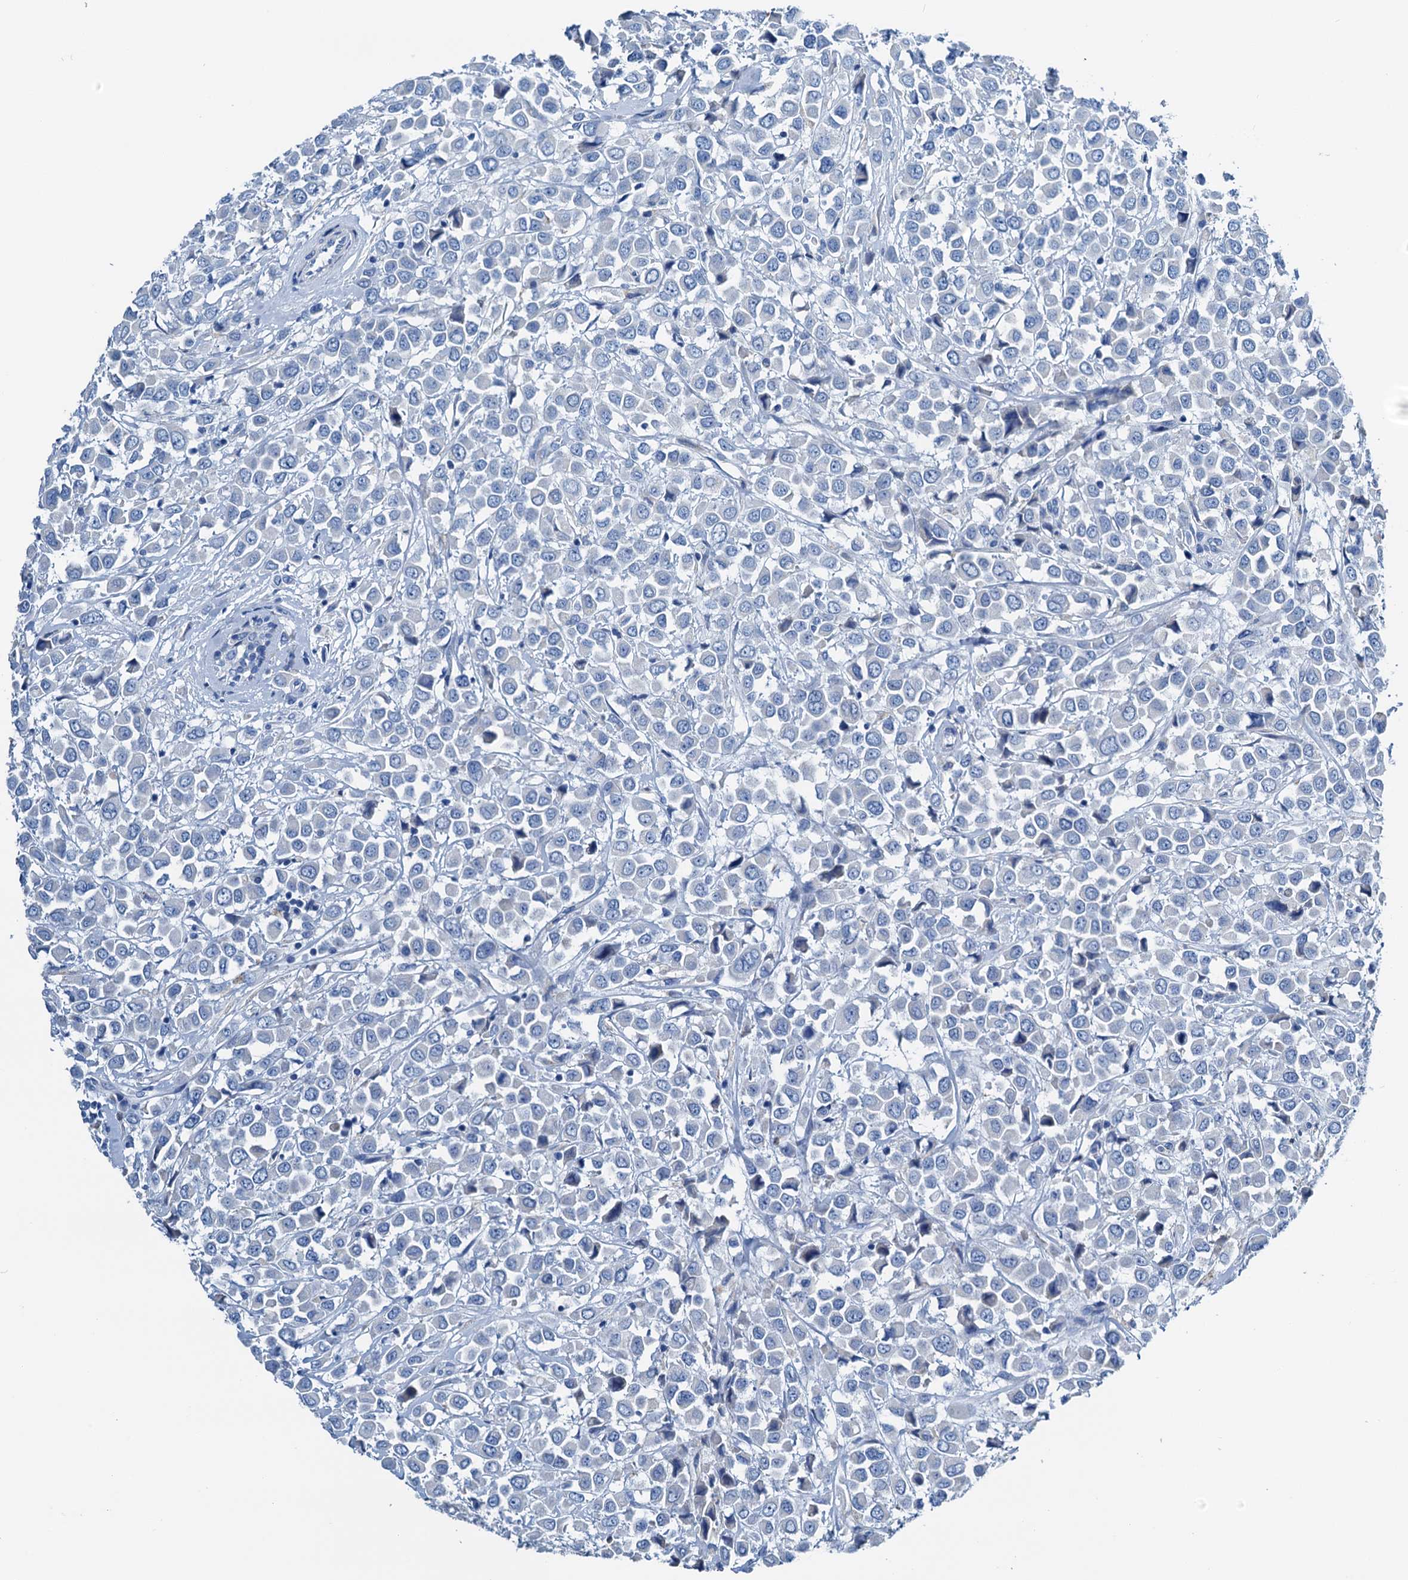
{"staining": {"intensity": "negative", "quantity": "none", "location": "none"}, "tissue": "breast cancer", "cell_type": "Tumor cells", "image_type": "cancer", "snomed": [{"axis": "morphology", "description": "Duct carcinoma"}, {"axis": "topography", "description": "Breast"}], "caption": "High power microscopy photomicrograph of an immunohistochemistry micrograph of breast intraductal carcinoma, revealing no significant expression in tumor cells.", "gene": "C1QTNF4", "patient": {"sex": "female", "age": 61}}